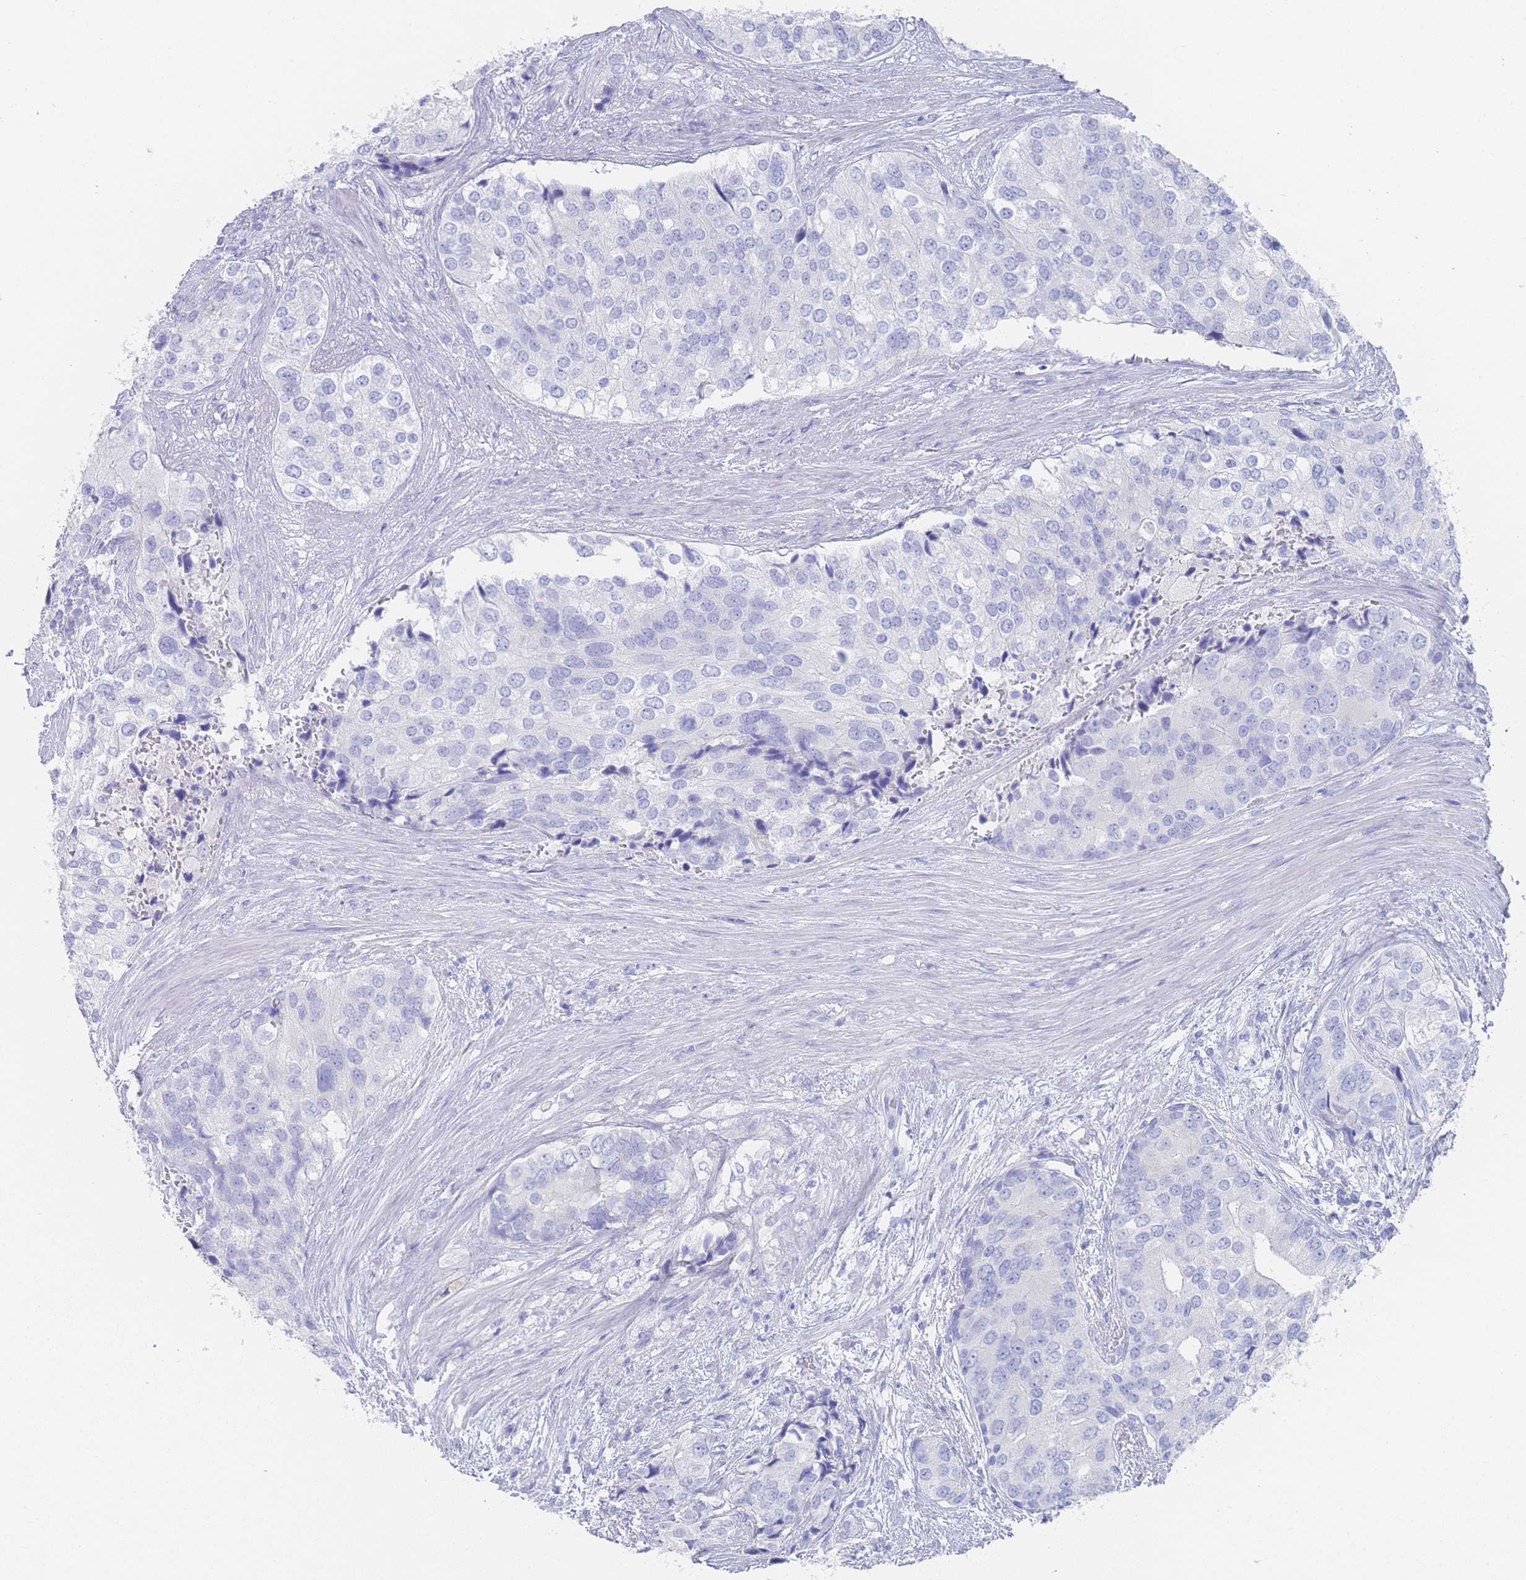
{"staining": {"intensity": "negative", "quantity": "none", "location": "none"}, "tissue": "prostate cancer", "cell_type": "Tumor cells", "image_type": "cancer", "snomed": [{"axis": "morphology", "description": "Adenocarcinoma, High grade"}, {"axis": "topography", "description": "Prostate"}], "caption": "An immunohistochemistry photomicrograph of prostate high-grade adenocarcinoma is shown. There is no staining in tumor cells of prostate high-grade adenocarcinoma.", "gene": "LRRC37A", "patient": {"sex": "male", "age": 62}}